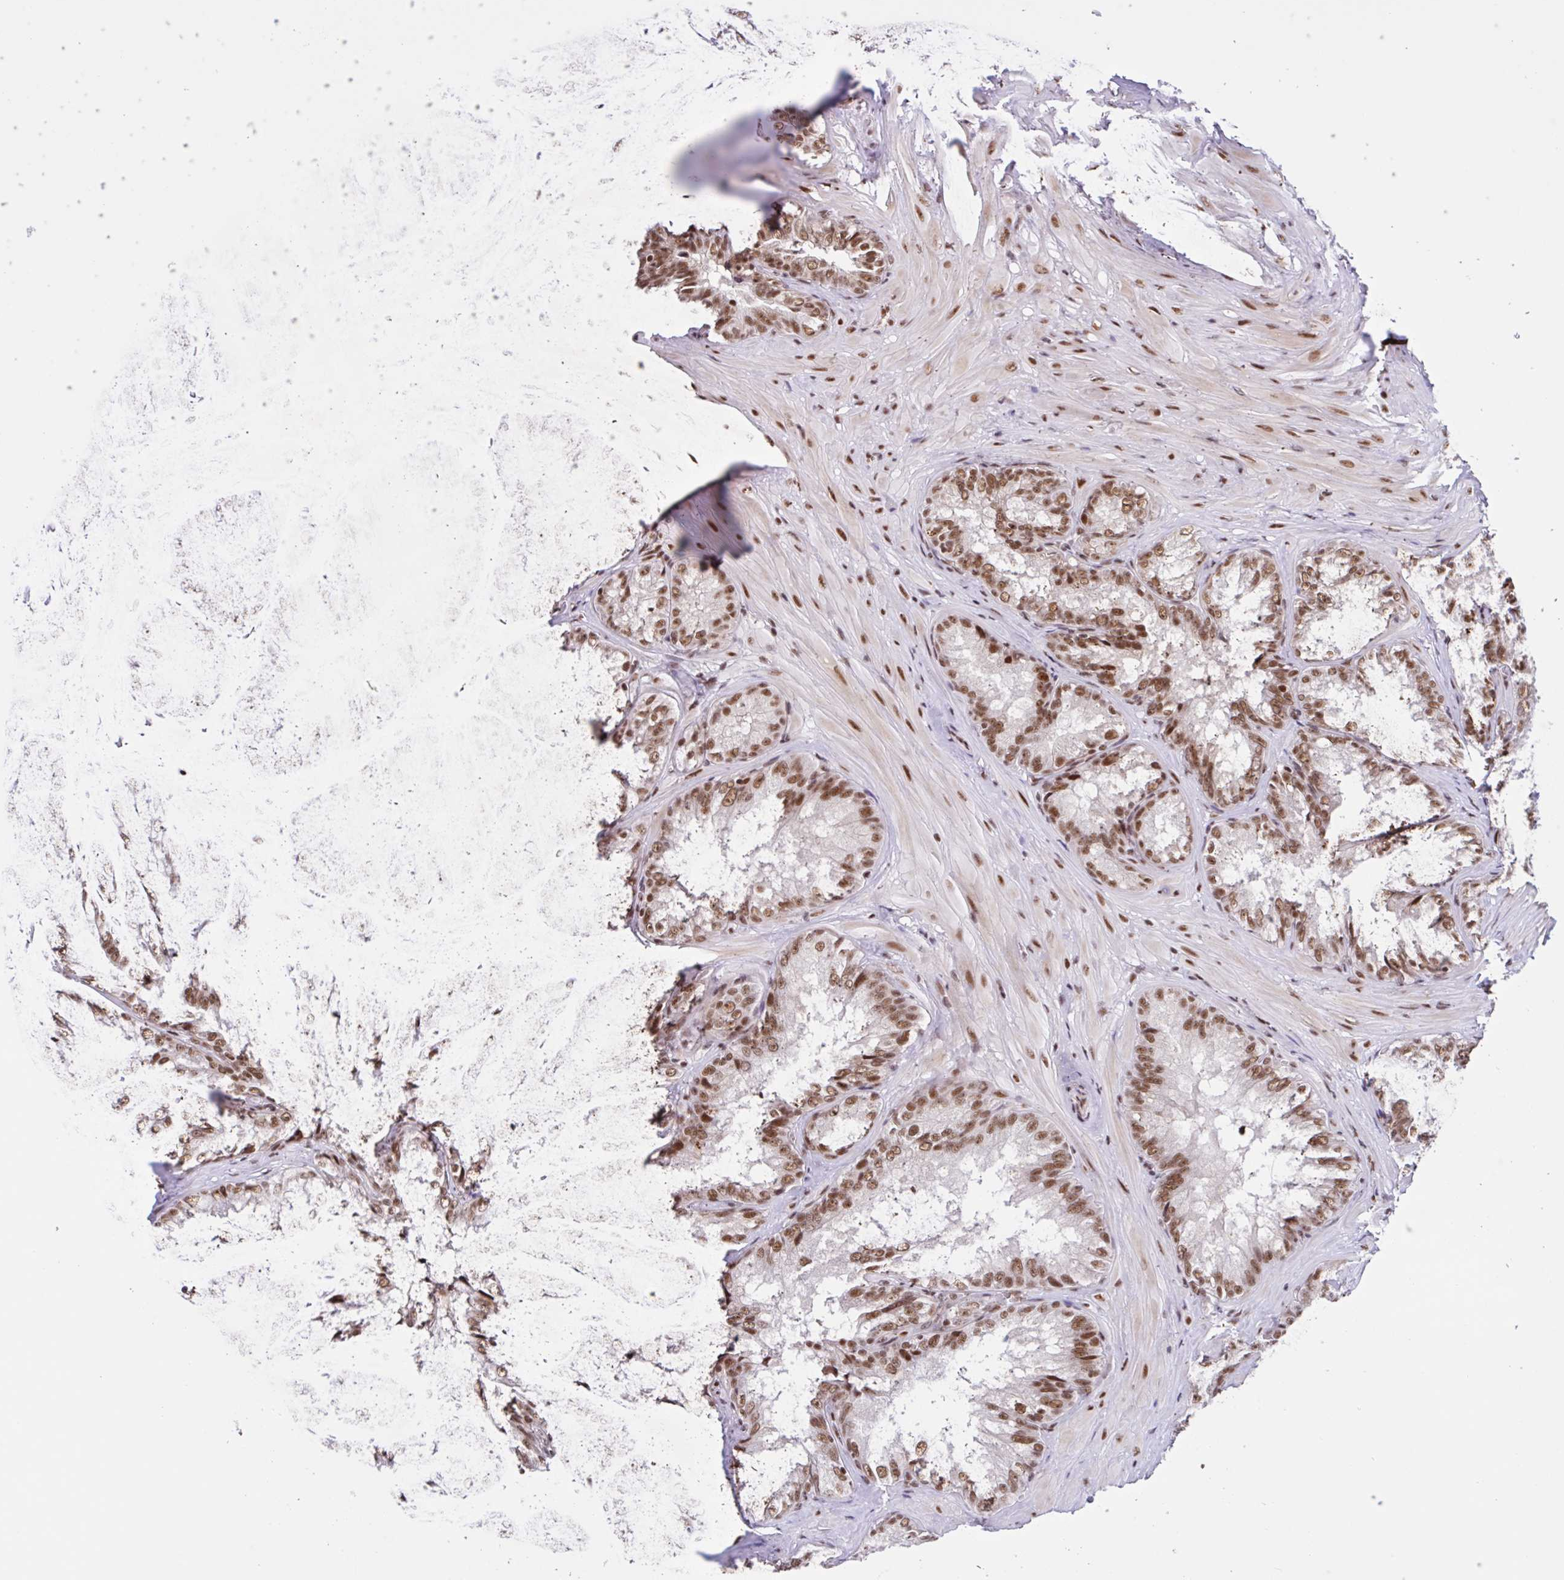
{"staining": {"intensity": "moderate", "quantity": ">75%", "location": "nuclear"}, "tissue": "seminal vesicle", "cell_type": "Glandular cells", "image_type": "normal", "snomed": [{"axis": "morphology", "description": "Normal tissue, NOS"}, {"axis": "topography", "description": "Seminal veicle"}], "caption": "Protein expression analysis of normal seminal vesicle demonstrates moderate nuclear positivity in about >75% of glandular cells. (DAB (3,3'-diaminobenzidine) IHC with brightfield microscopy, high magnification).", "gene": "CCDC12", "patient": {"sex": "male", "age": 47}}